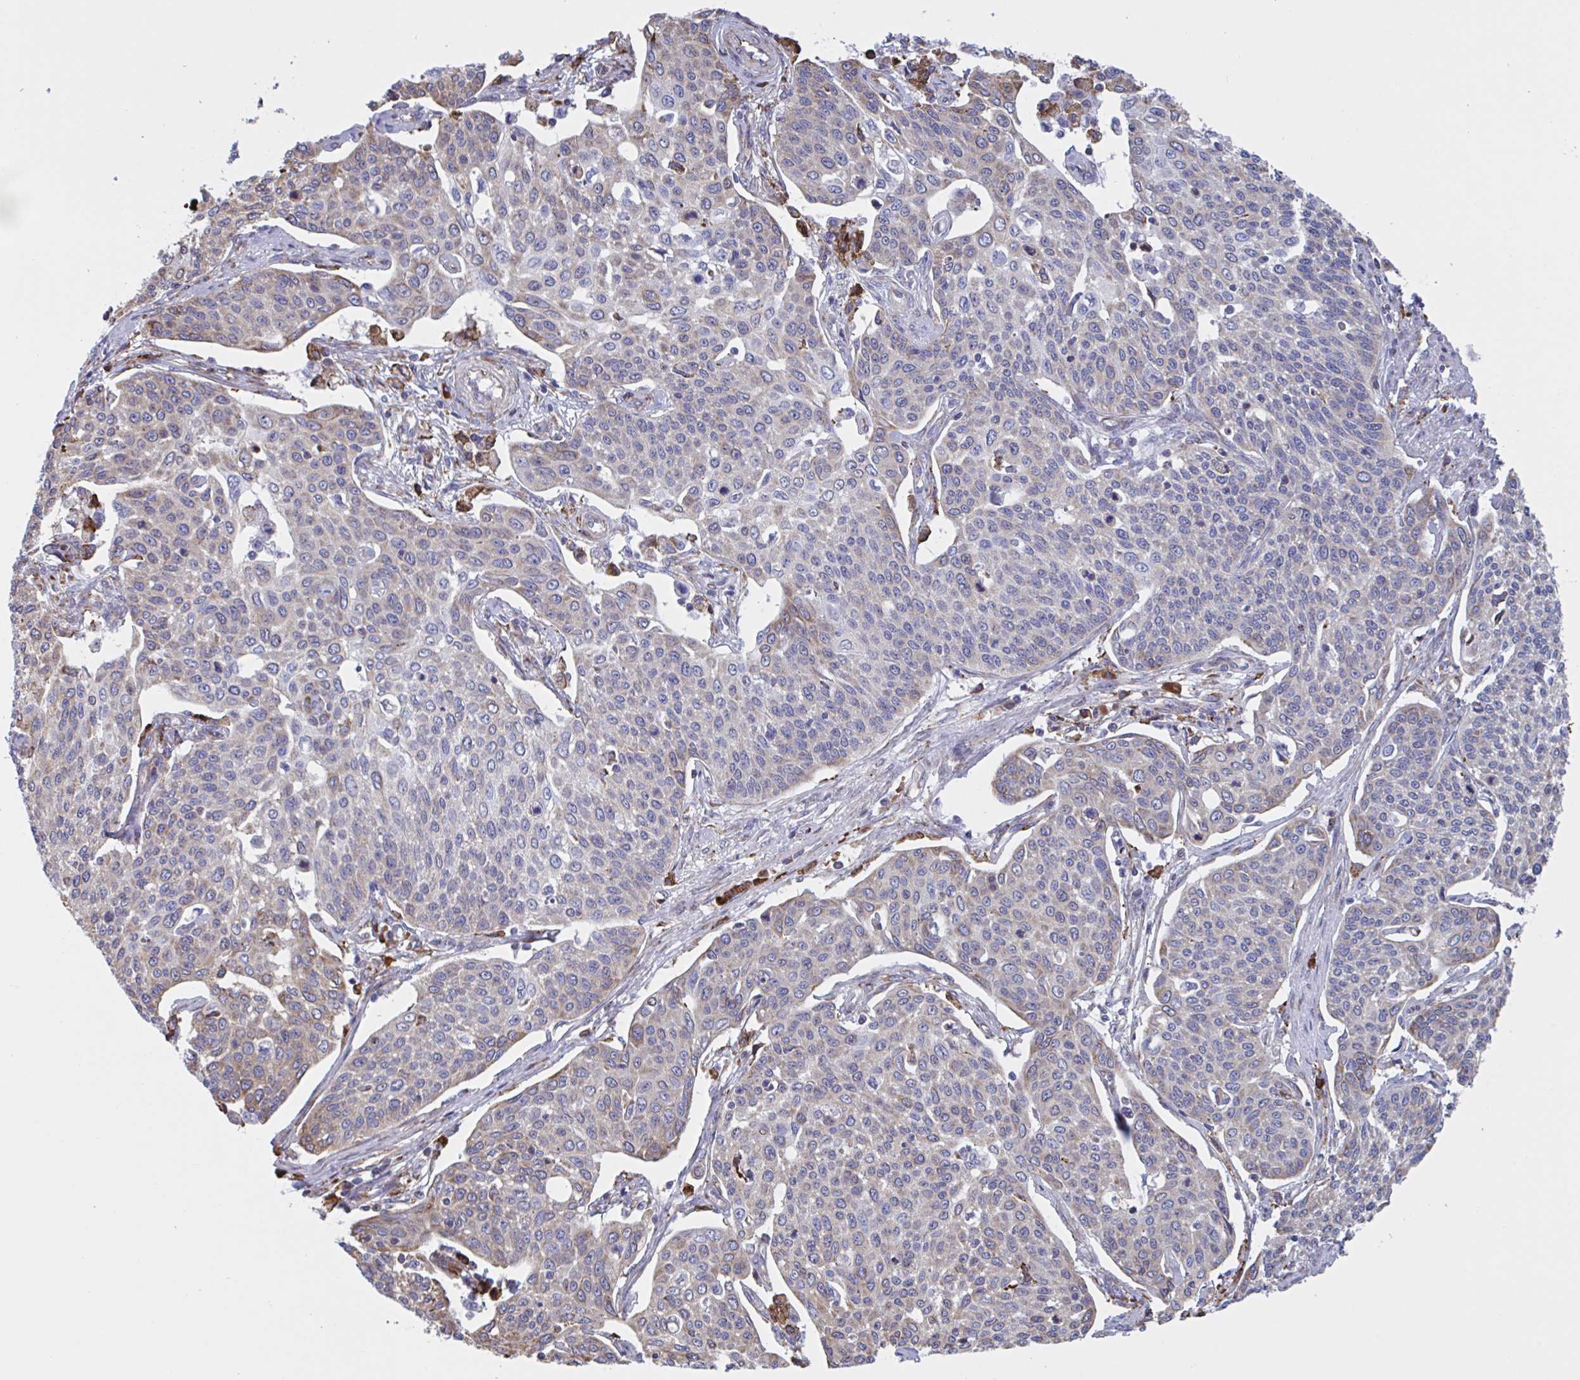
{"staining": {"intensity": "weak", "quantity": "25%-75%", "location": "cytoplasmic/membranous"}, "tissue": "cervical cancer", "cell_type": "Tumor cells", "image_type": "cancer", "snomed": [{"axis": "morphology", "description": "Squamous cell carcinoma, NOS"}, {"axis": "topography", "description": "Cervix"}], "caption": "Tumor cells exhibit weak cytoplasmic/membranous expression in approximately 25%-75% of cells in cervical cancer (squamous cell carcinoma).", "gene": "PEAK3", "patient": {"sex": "female", "age": 34}}